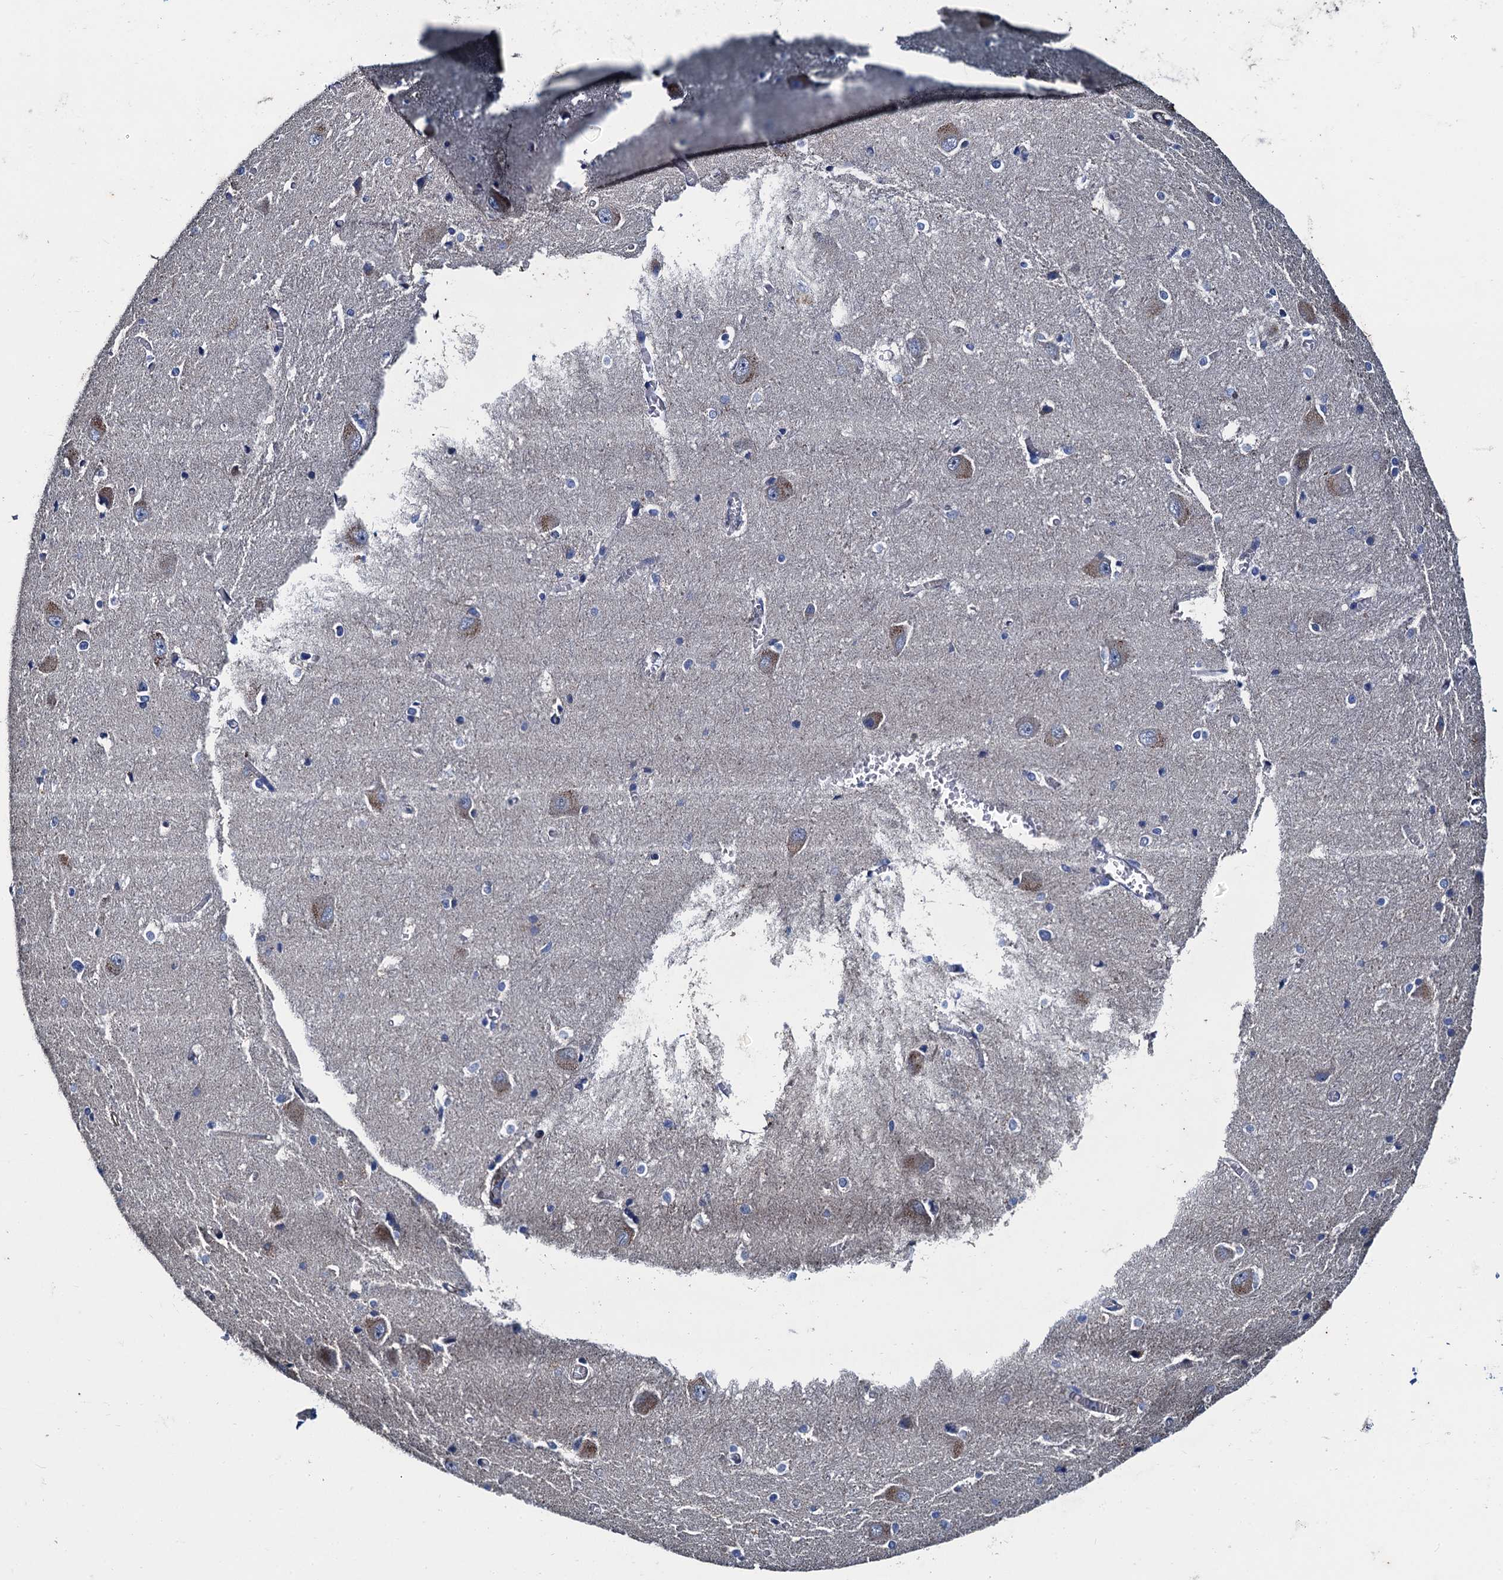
{"staining": {"intensity": "moderate", "quantity": "<25%", "location": "cytoplasmic/membranous"}, "tissue": "caudate", "cell_type": "Glial cells", "image_type": "normal", "snomed": [{"axis": "morphology", "description": "Normal tissue, NOS"}, {"axis": "topography", "description": "Lateral ventricle wall"}], "caption": "Caudate stained with a brown dye exhibits moderate cytoplasmic/membranous positive staining in about <25% of glial cells.", "gene": "NGRN", "patient": {"sex": "male", "age": 37}}